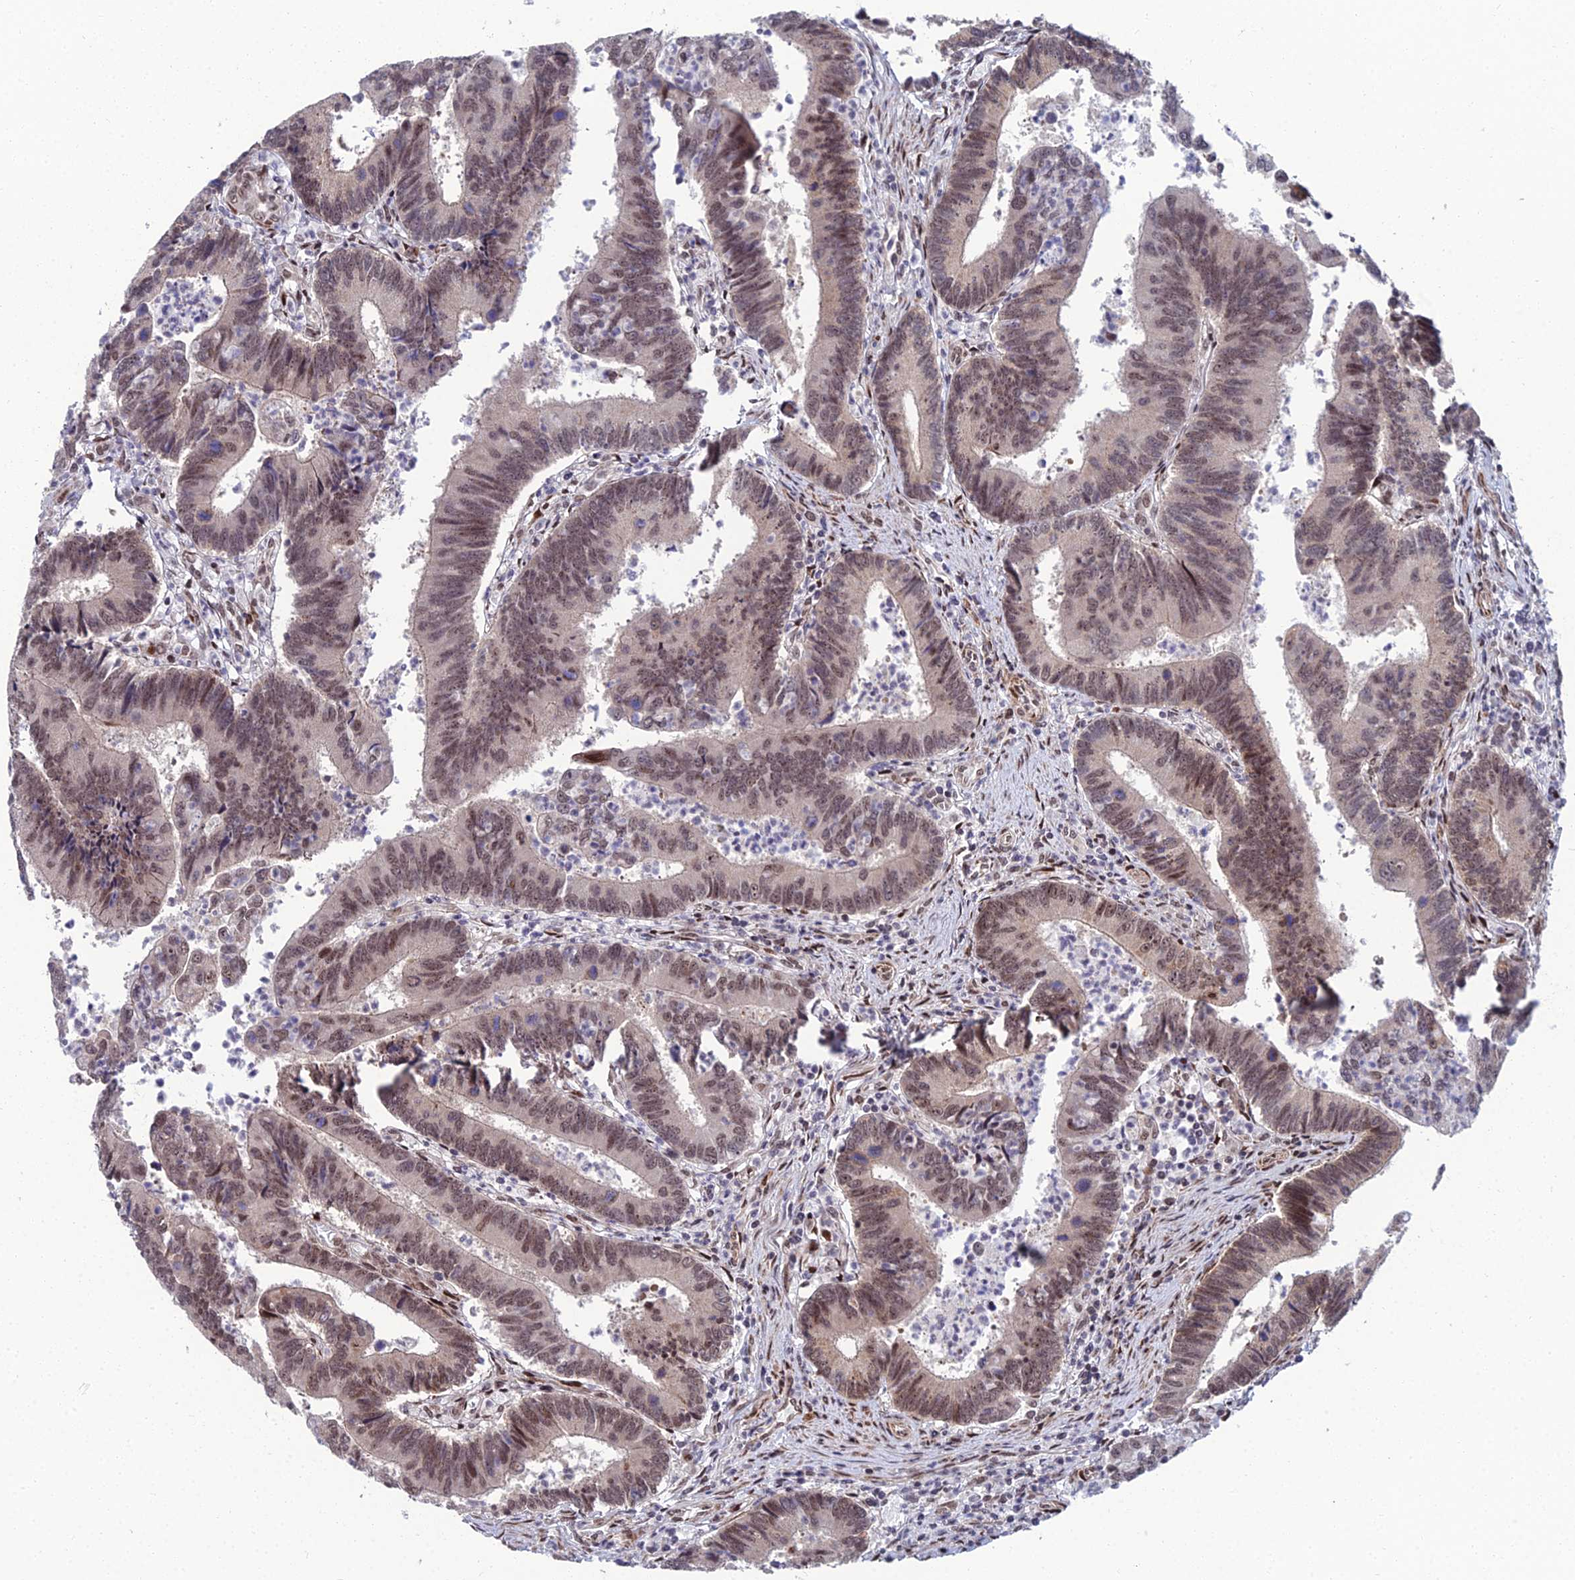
{"staining": {"intensity": "moderate", "quantity": ">75%", "location": "nuclear"}, "tissue": "colorectal cancer", "cell_type": "Tumor cells", "image_type": "cancer", "snomed": [{"axis": "morphology", "description": "Adenocarcinoma, NOS"}, {"axis": "topography", "description": "Colon"}], "caption": "Moderate nuclear protein staining is seen in about >75% of tumor cells in colorectal adenocarcinoma.", "gene": "ZNF668", "patient": {"sex": "female", "age": 67}}